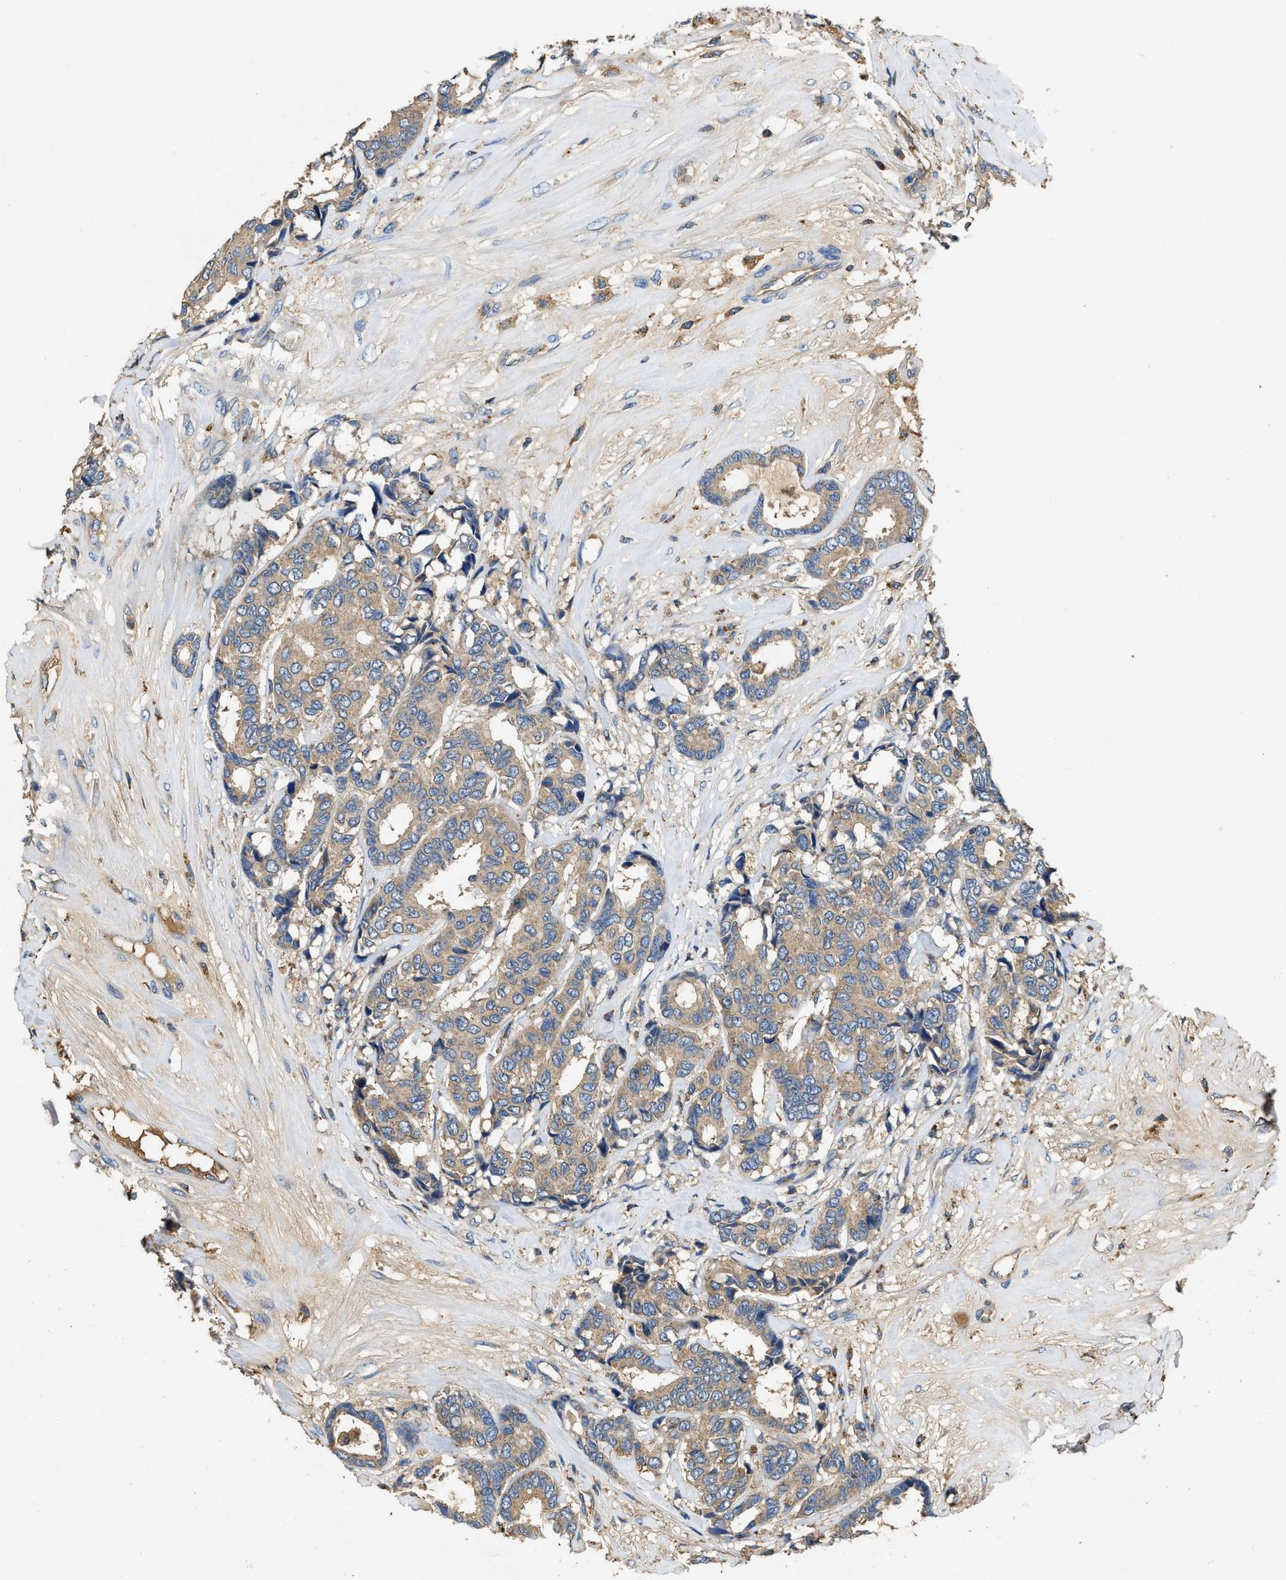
{"staining": {"intensity": "weak", "quantity": ">75%", "location": "cytoplasmic/membranous"}, "tissue": "breast cancer", "cell_type": "Tumor cells", "image_type": "cancer", "snomed": [{"axis": "morphology", "description": "Duct carcinoma"}, {"axis": "topography", "description": "Breast"}], "caption": "A micrograph showing weak cytoplasmic/membranous positivity in approximately >75% of tumor cells in breast intraductal carcinoma, as visualized by brown immunohistochemical staining.", "gene": "BLOC1S1", "patient": {"sex": "female", "age": 87}}